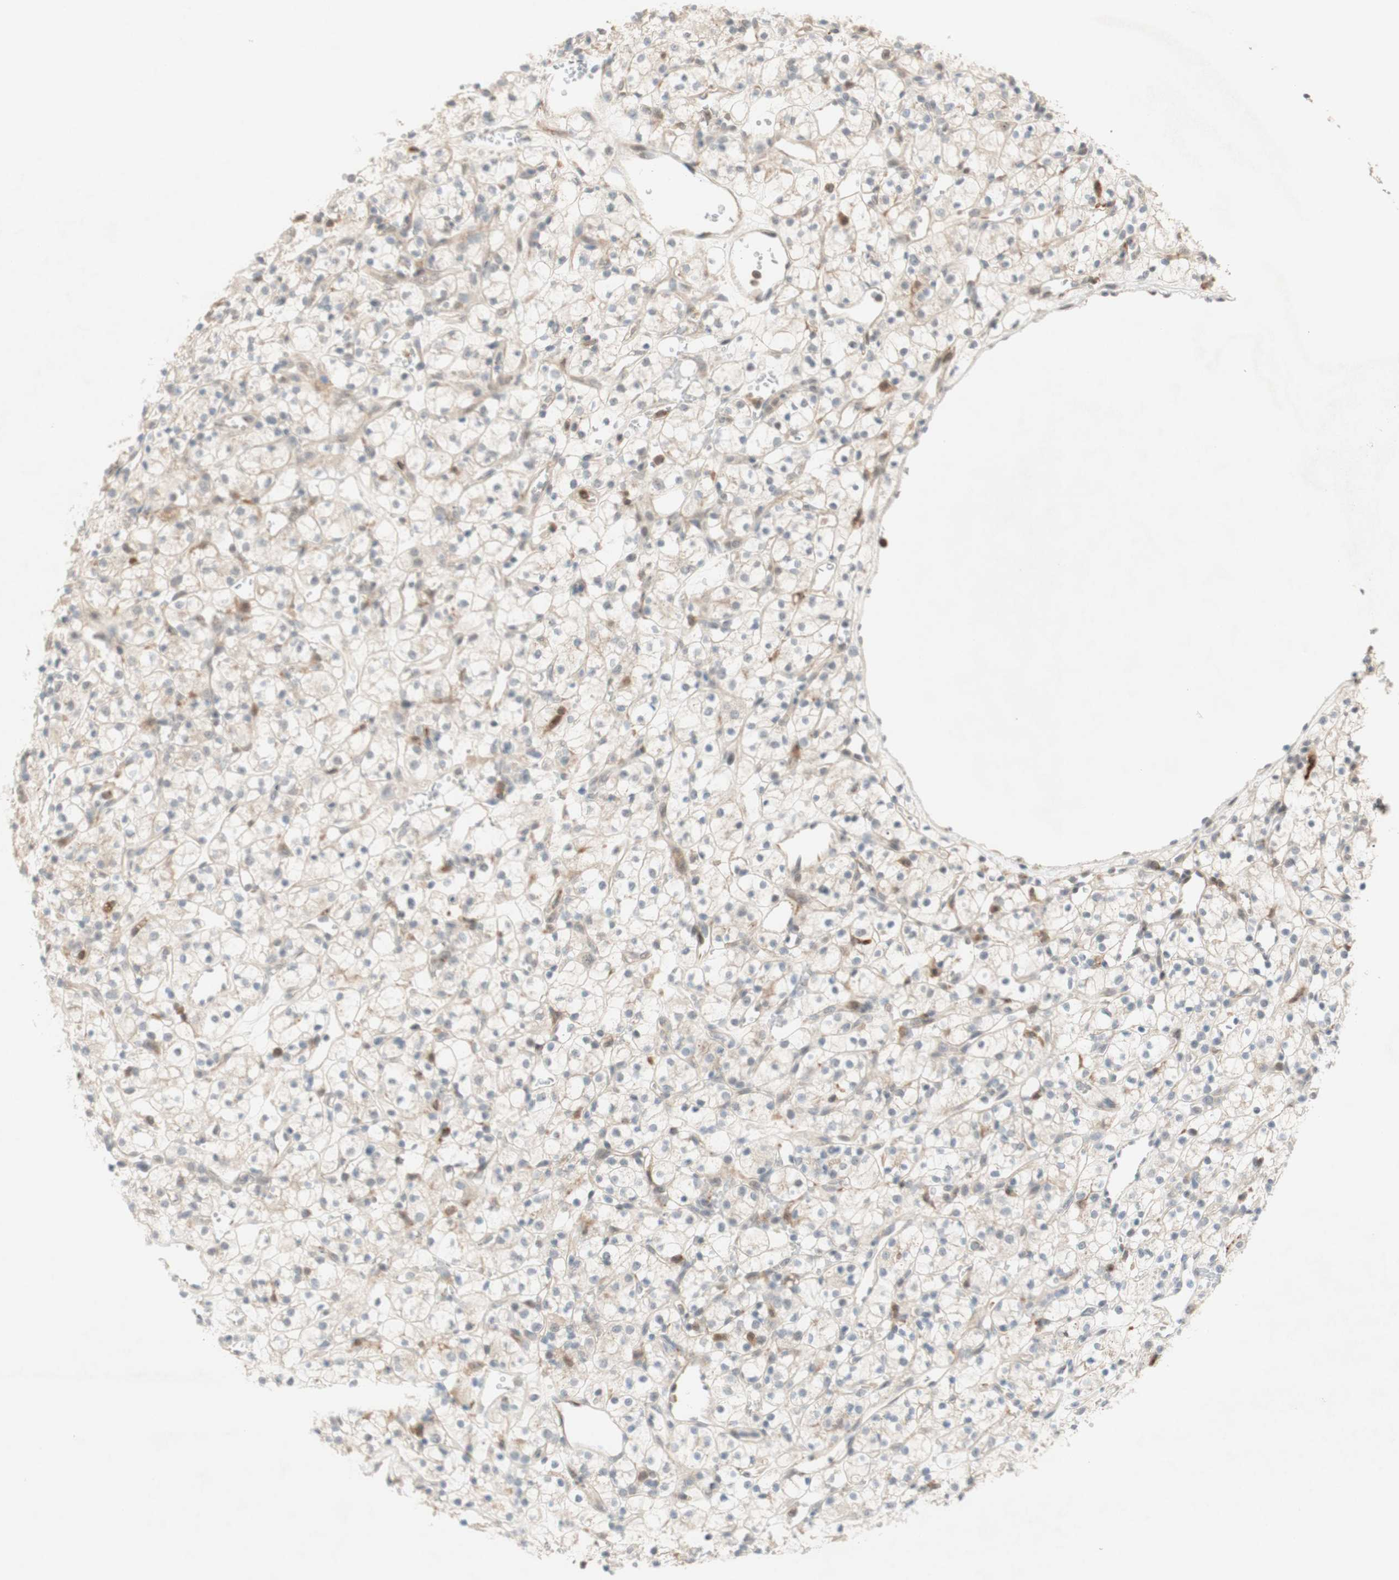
{"staining": {"intensity": "weak", "quantity": "<25%", "location": "cytoplasmic/membranous"}, "tissue": "renal cancer", "cell_type": "Tumor cells", "image_type": "cancer", "snomed": [{"axis": "morphology", "description": "Adenocarcinoma, NOS"}, {"axis": "topography", "description": "Kidney"}], "caption": "IHC histopathology image of neoplastic tissue: renal cancer stained with DAB exhibits no significant protein positivity in tumor cells.", "gene": "GAPT", "patient": {"sex": "female", "age": 60}}